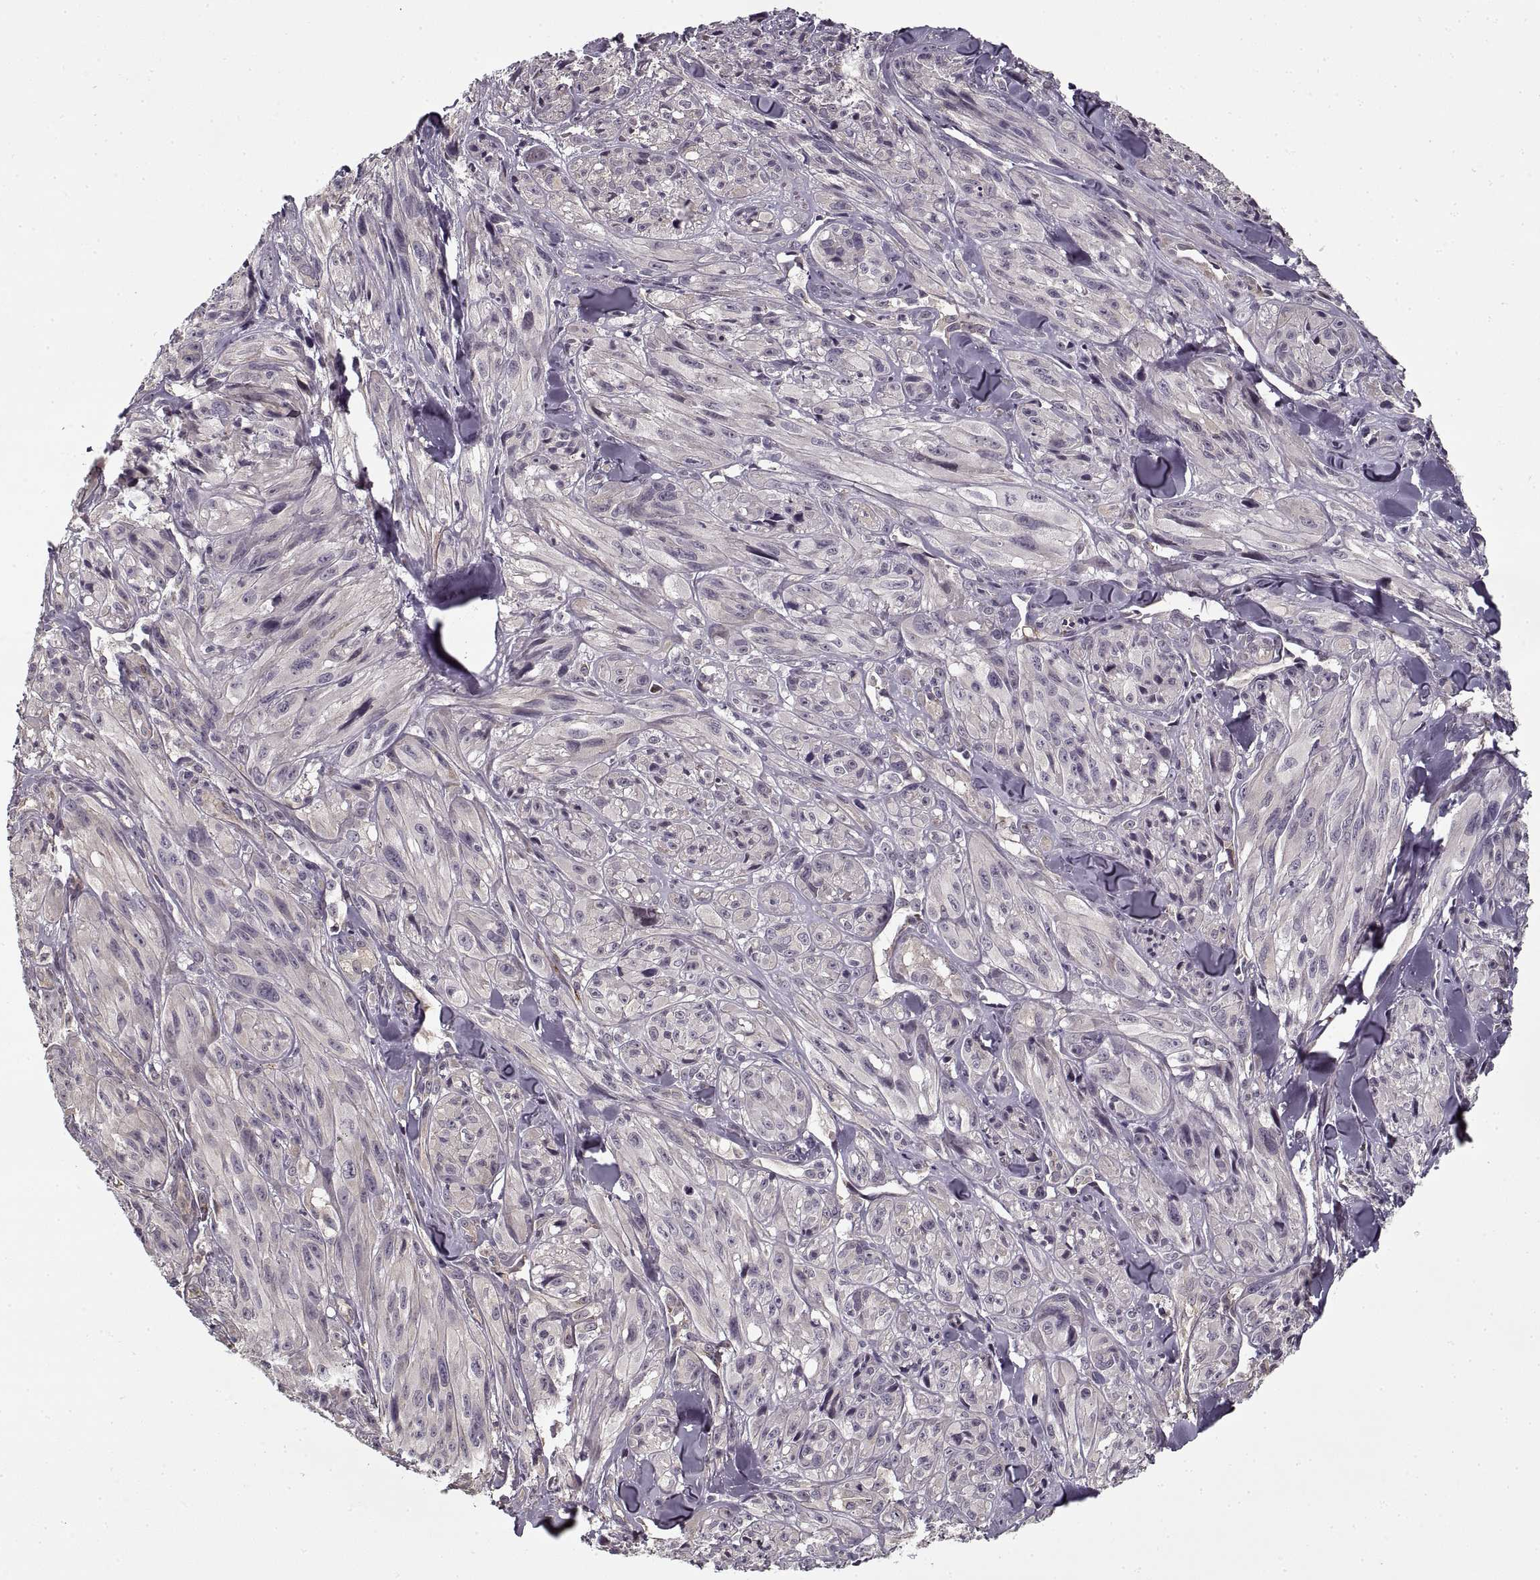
{"staining": {"intensity": "negative", "quantity": "none", "location": "none"}, "tissue": "melanoma", "cell_type": "Tumor cells", "image_type": "cancer", "snomed": [{"axis": "morphology", "description": "Malignant melanoma, NOS"}, {"axis": "topography", "description": "Skin"}], "caption": "Tumor cells are negative for brown protein staining in melanoma.", "gene": "LAMB2", "patient": {"sex": "male", "age": 67}}